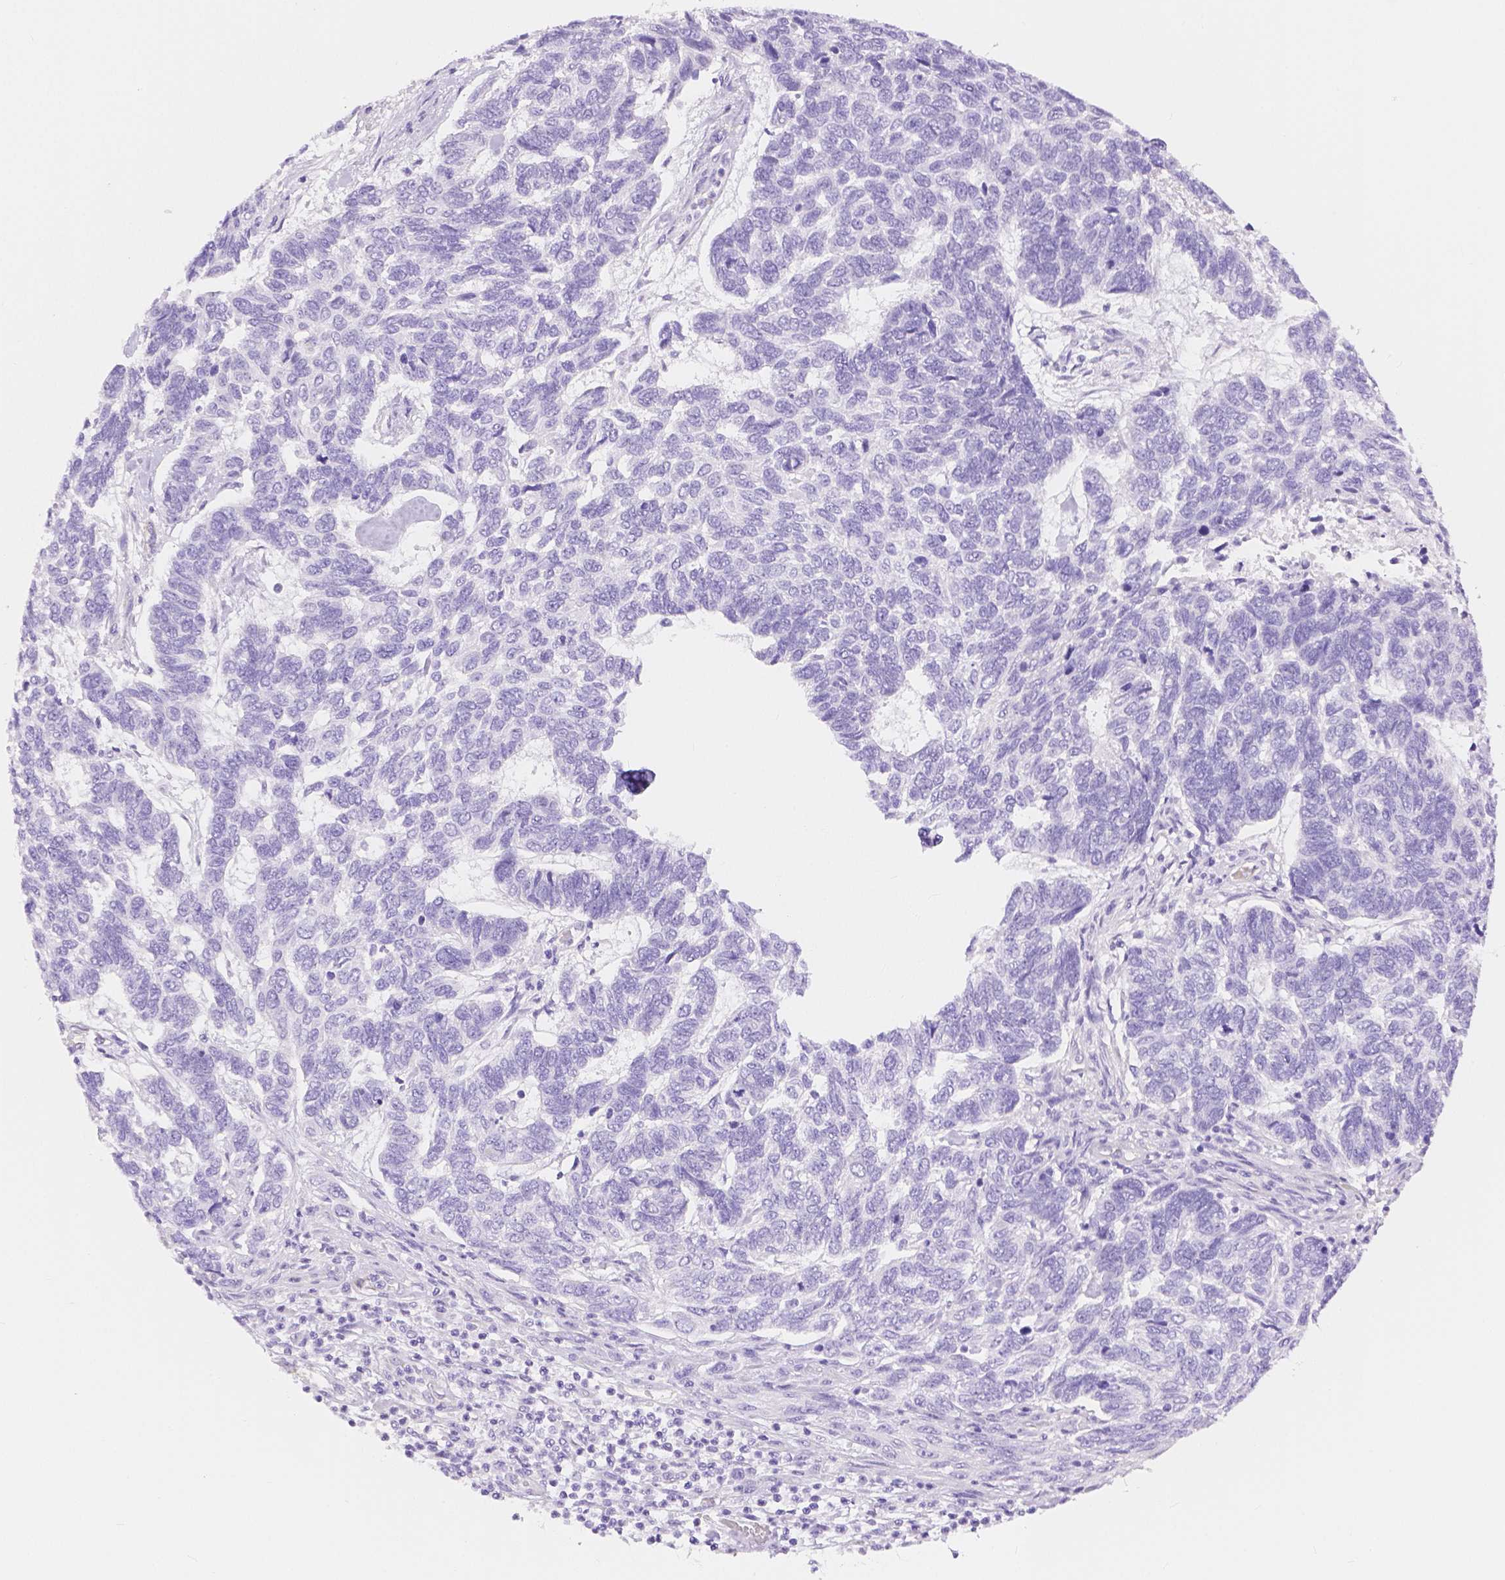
{"staining": {"intensity": "negative", "quantity": "none", "location": "none"}, "tissue": "skin cancer", "cell_type": "Tumor cells", "image_type": "cancer", "snomed": [{"axis": "morphology", "description": "Basal cell carcinoma"}, {"axis": "topography", "description": "Skin"}], "caption": "A high-resolution photomicrograph shows immunohistochemistry staining of basal cell carcinoma (skin), which shows no significant staining in tumor cells.", "gene": "SLC27A5", "patient": {"sex": "female", "age": 65}}